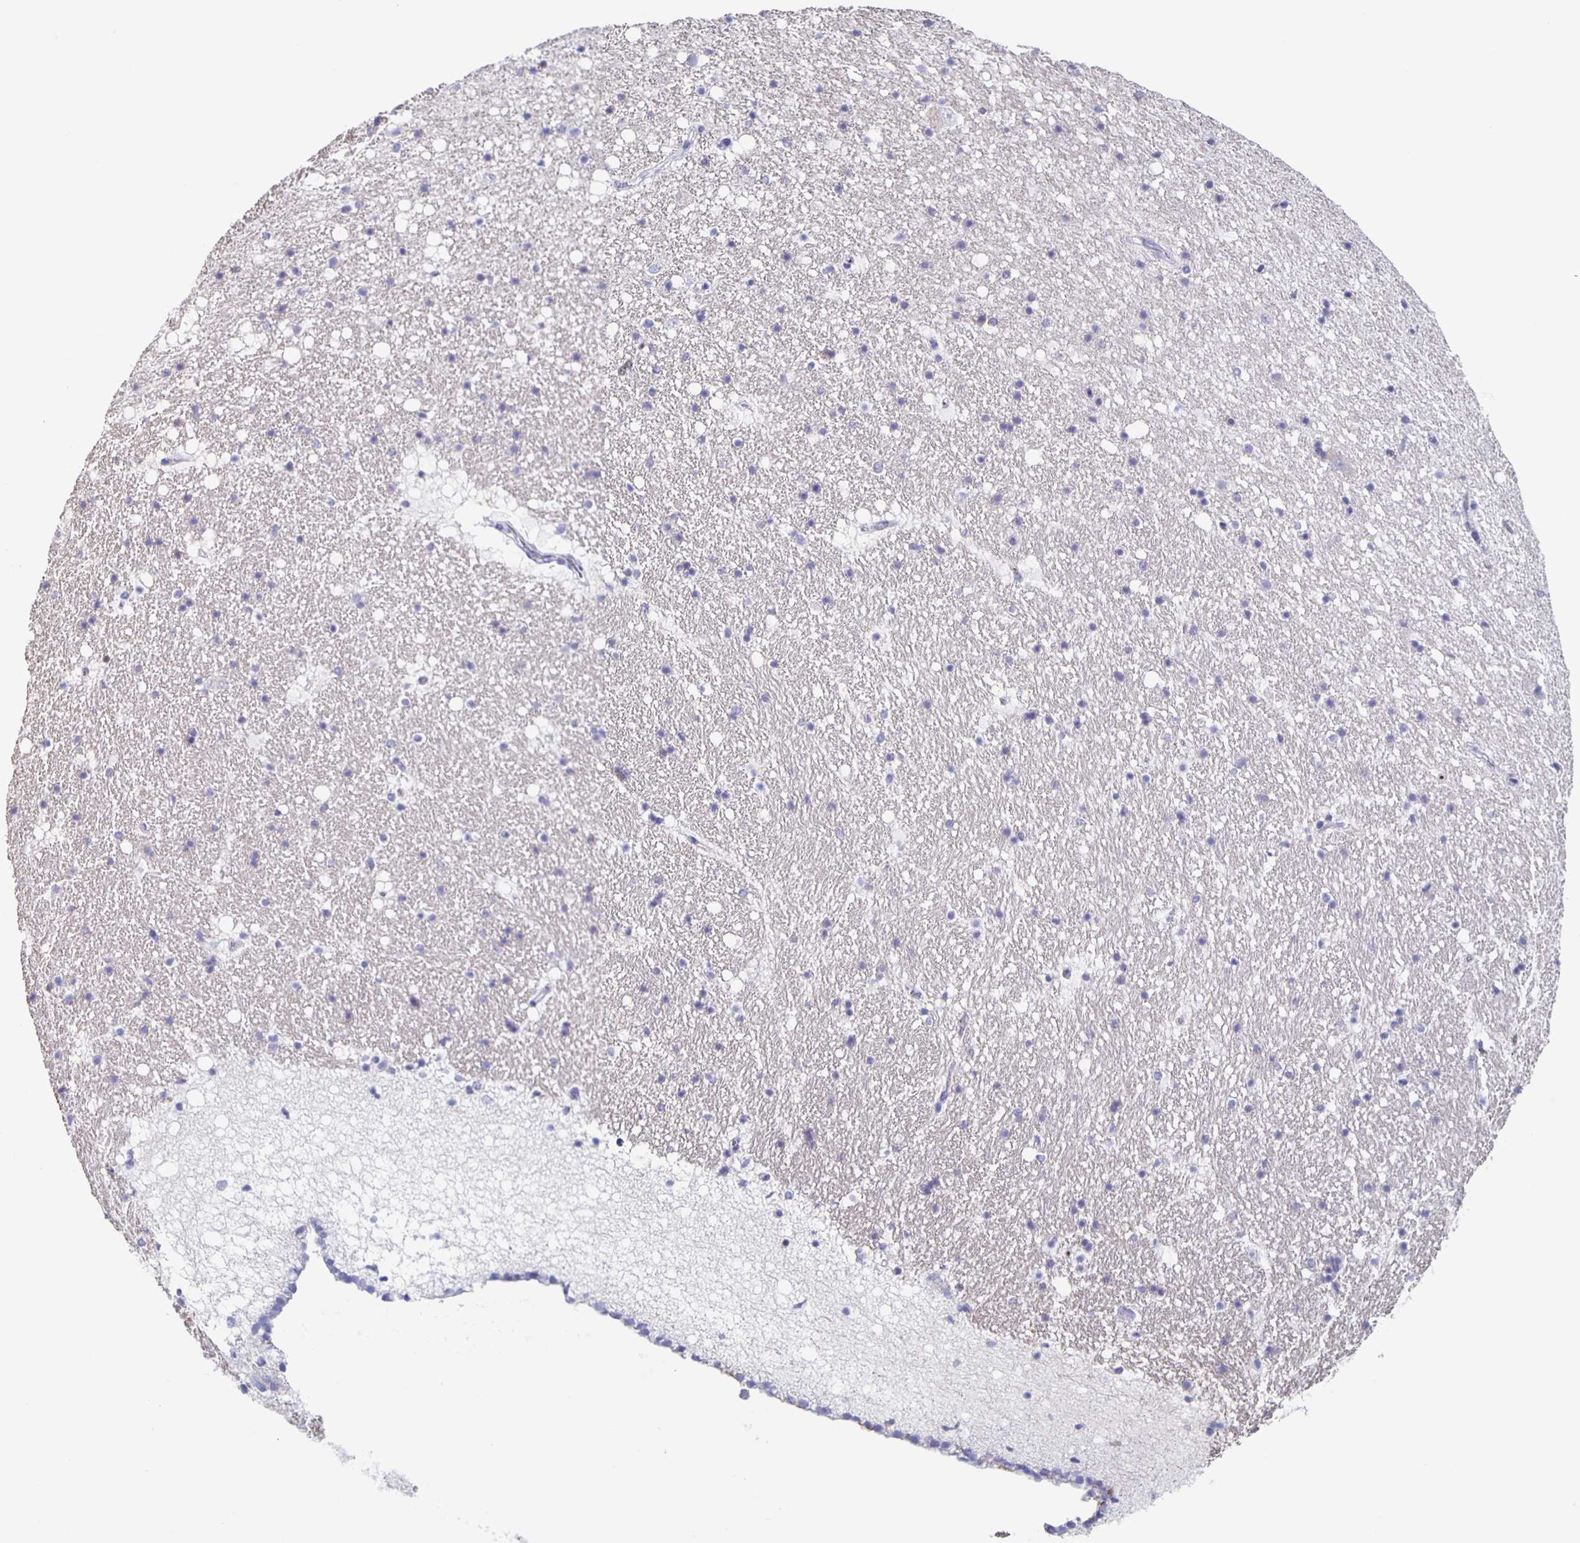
{"staining": {"intensity": "negative", "quantity": "none", "location": "none"}, "tissue": "hippocampus", "cell_type": "Glial cells", "image_type": "normal", "snomed": [{"axis": "morphology", "description": "Normal tissue, NOS"}, {"axis": "topography", "description": "Hippocampus"}], "caption": "The image demonstrates no significant staining in glial cells of hippocampus.", "gene": "FGA", "patient": {"sex": "female", "age": 42}}